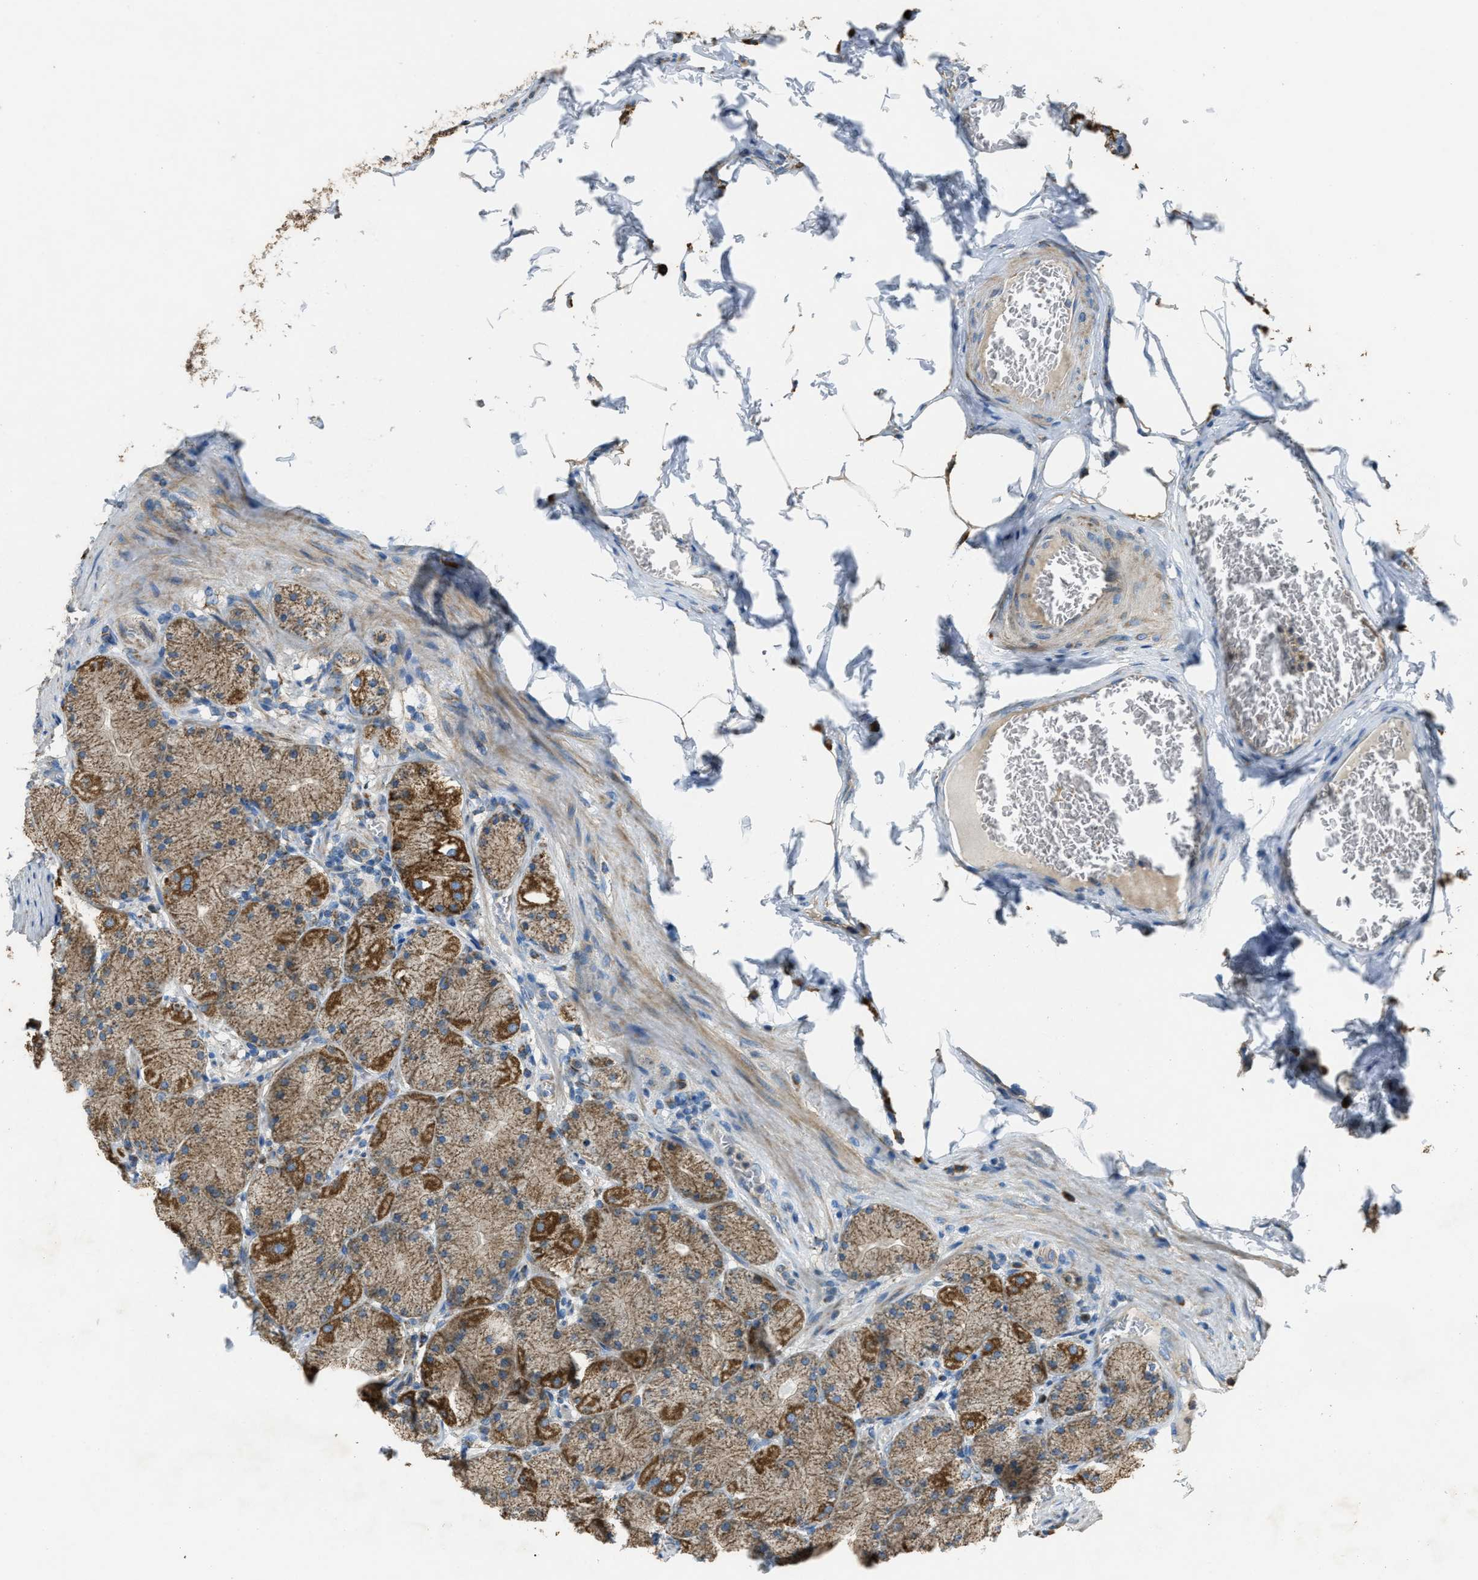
{"staining": {"intensity": "moderate", "quantity": ">75%", "location": "cytoplasmic/membranous"}, "tissue": "stomach", "cell_type": "Glandular cells", "image_type": "normal", "snomed": [{"axis": "morphology", "description": "Normal tissue, NOS"}, {"axis": "topography", "description": "Stomach, upper"}], "caption": "This micrograph exhibits IHC staining of unremarkable human stomach, with medium moderate cytoplasmic/membranous staining in about >75% of glandular cells.", "gene": "SLC25A11", "patient": {"sex": "female", "age": 56}}